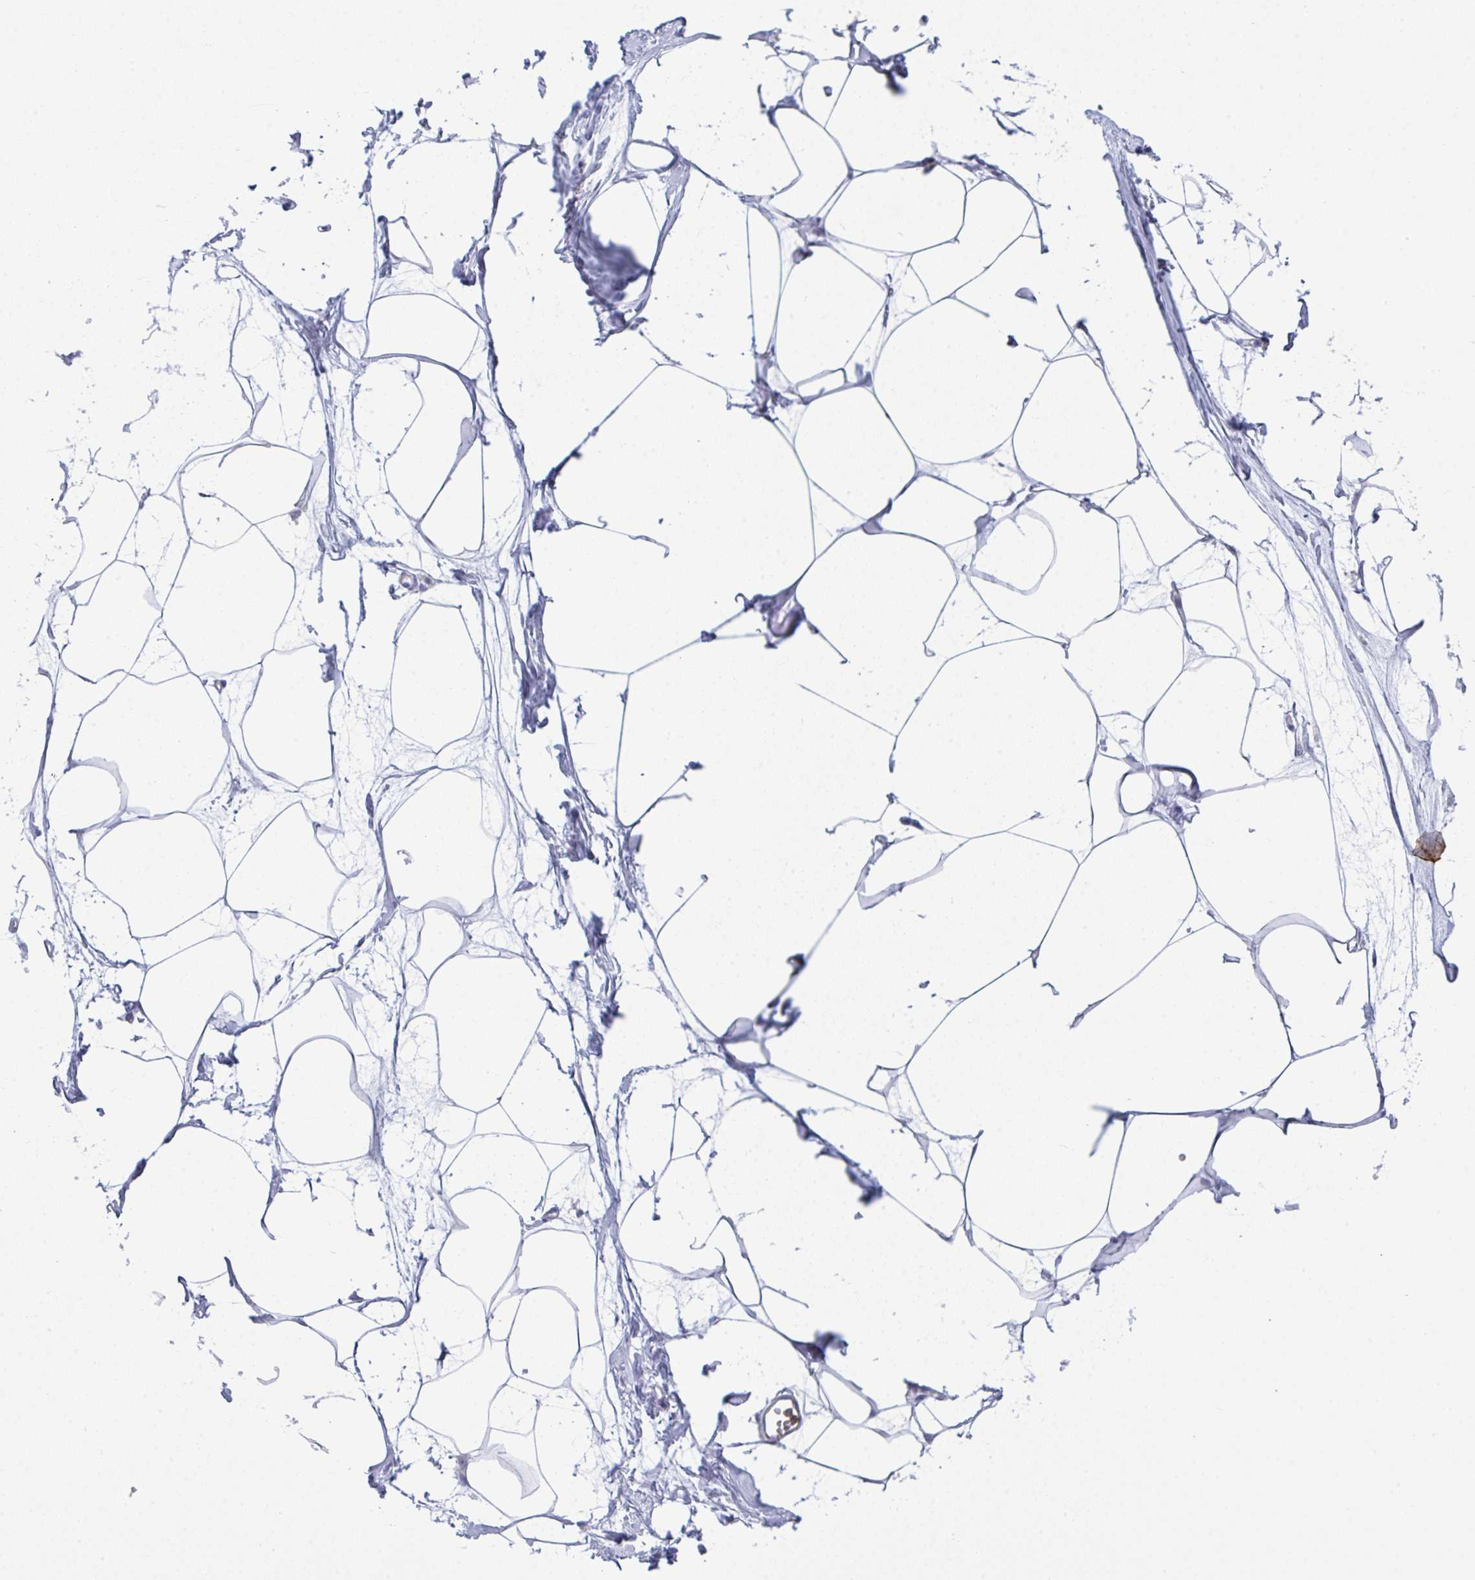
{"staining": {"intensity": "negative", "quantity": "none", "location": "none"}, "tissue": "breast", "cell_type": "Adipocytes", "image_type": "normal", "snomed": [{"axis": "morphology", "description": "Normal tissue, NOS"}, {"axis": "topography", "description": "Breast"}], "caption": "Immunohistochemical staining of benign human breast displays no significant staining in adipocytes.", "gene": "CD80", "patient": {"sex": "female", "age": 45}}